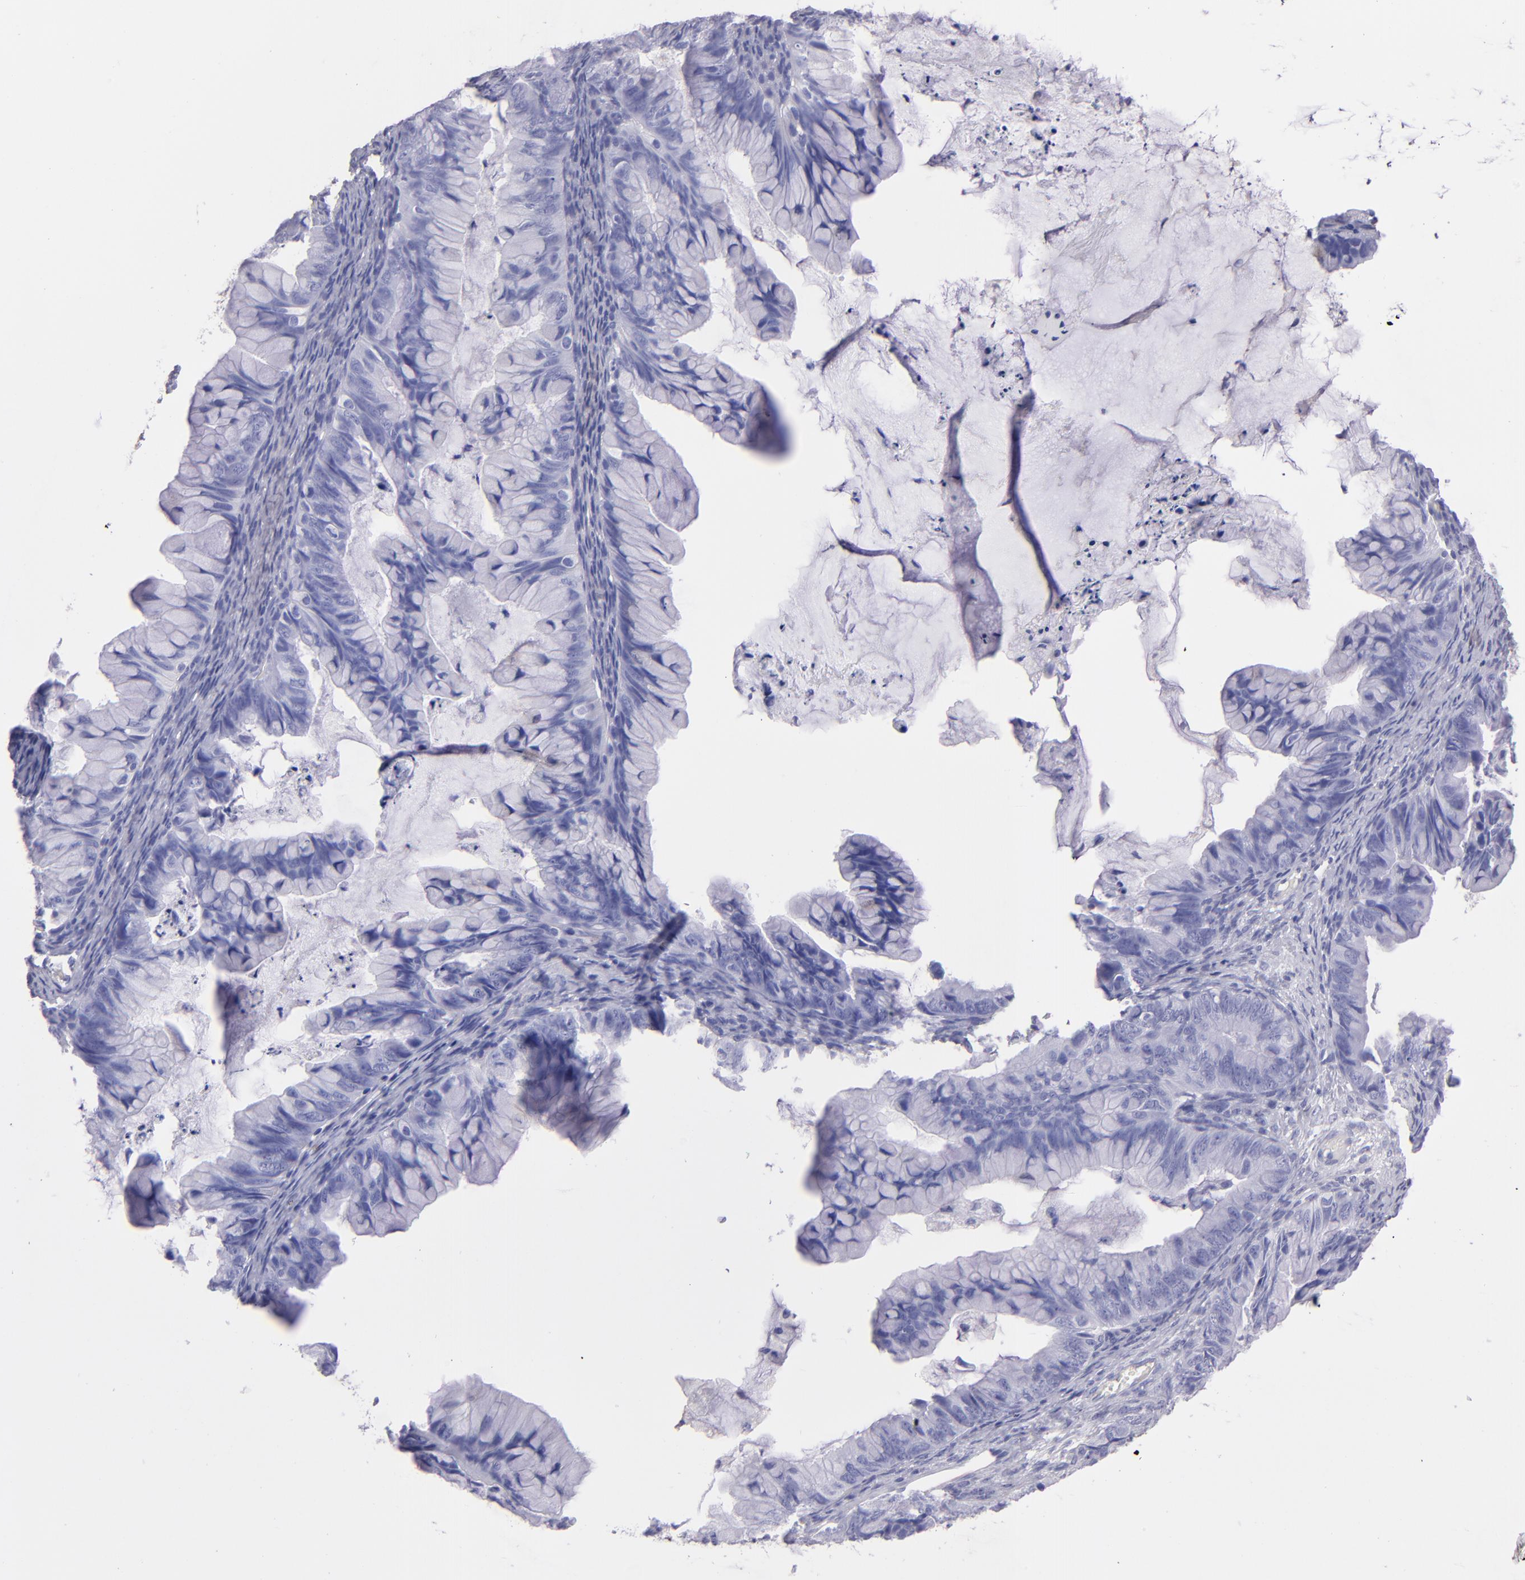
{"staining": {"intensity": "negative", "quantity": "none", "location": "none"}, "tissue": "ovarian cancer", "cell_type": "Tumor cells", "image_type": "cancer", "snomed": [{"axis": "morphology", "description": "Cystadenocarcinoma, mucinous, NOS"}, {"axis": "topography", "description": "Ovary"}], "caption": "This is an immunohistochemistry (IHC) histopathology image of human ovarian mucinous cystadenocarcinoma. There is no positivity in tumor cells.", "gene": "TG", "patient": {"sex": "female", "age": 36}}